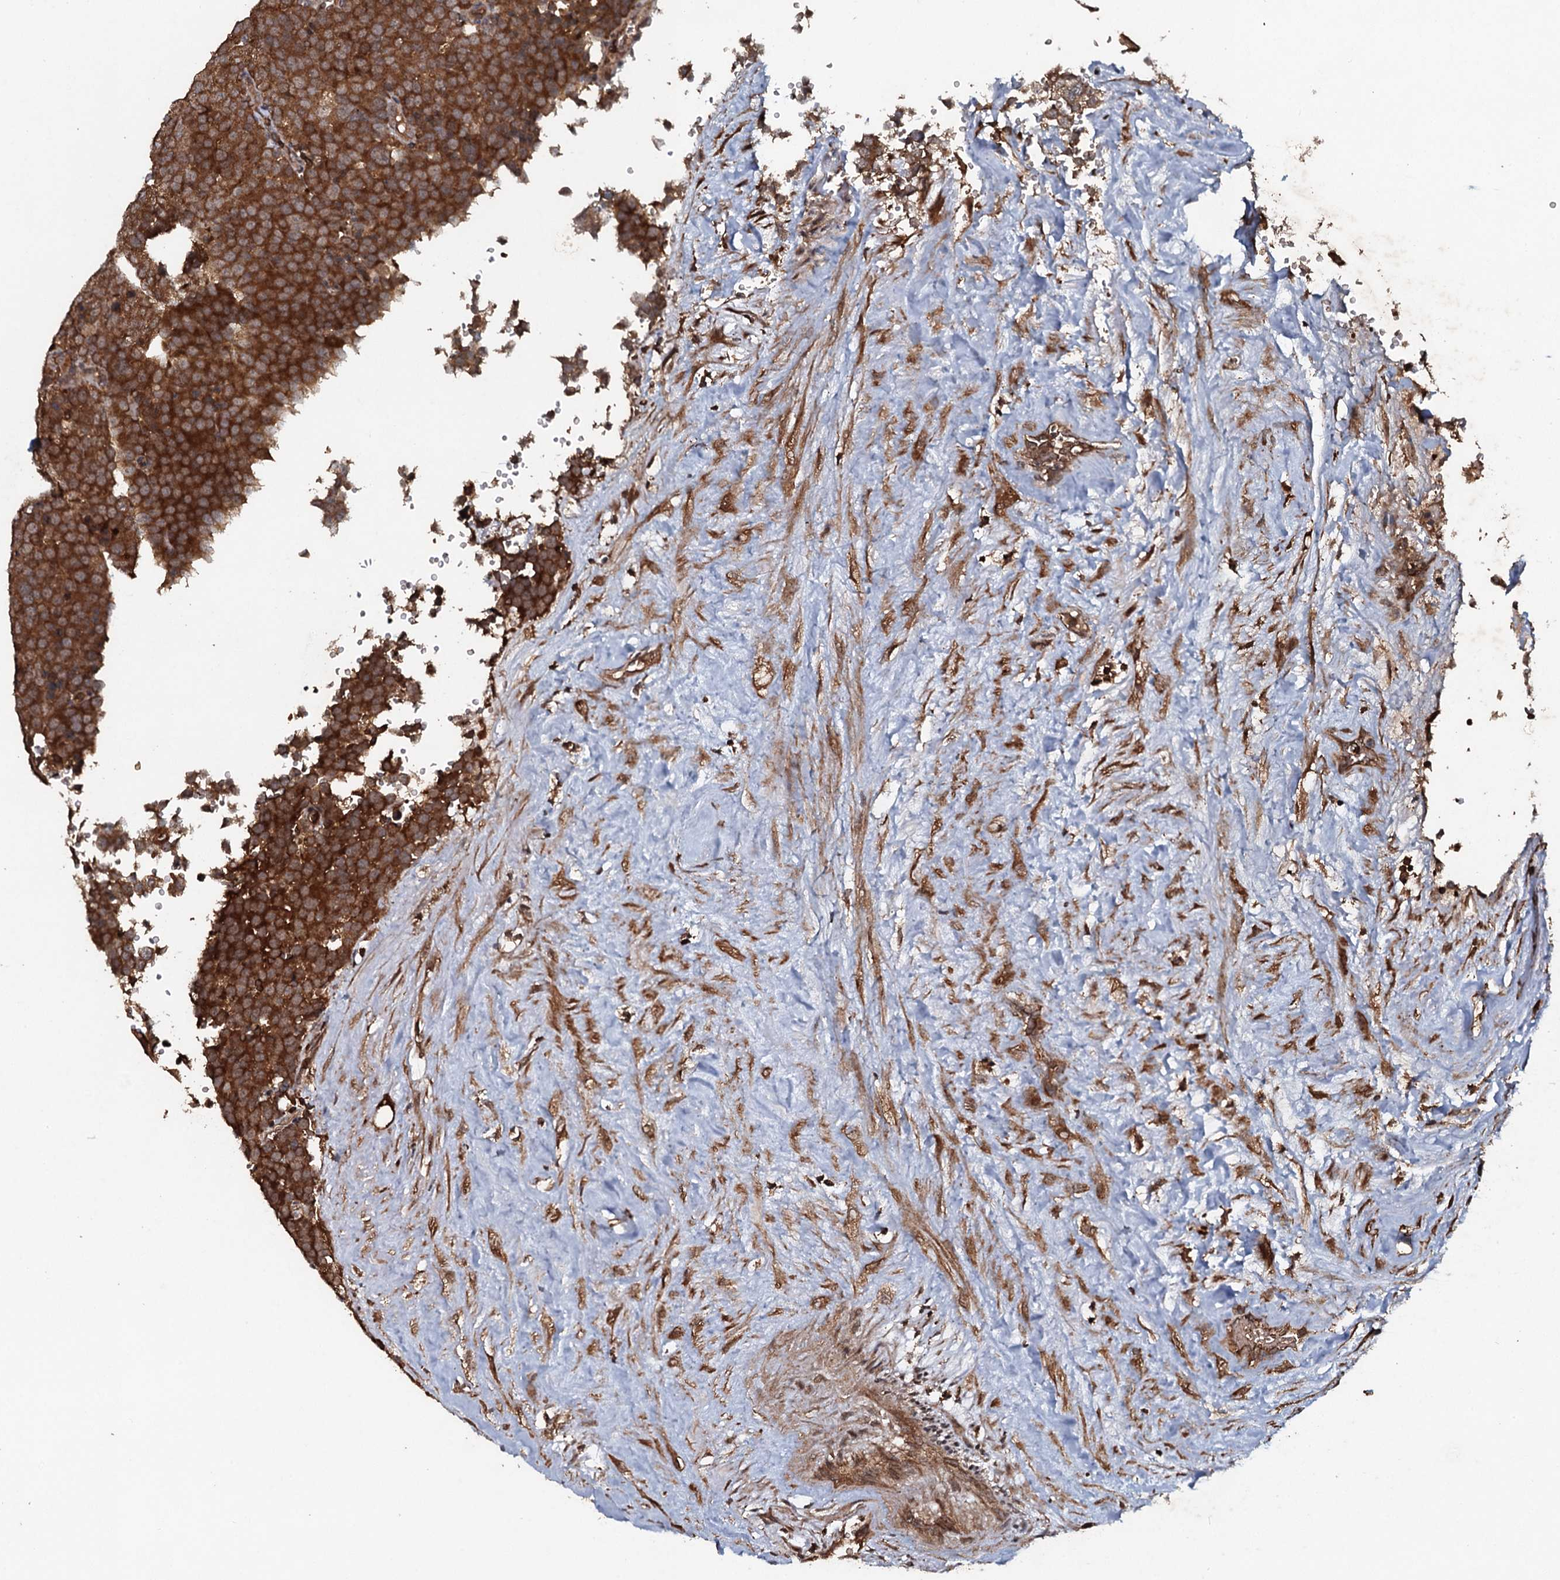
{"staining": {"intensity": "strong", "quantity": ">75%", "location": "cytoplasmic/membranous"}, "tissue": "testis cancer", "cell_type": "Tumor cells", "image_type": "cancer", "snomed": [{"axis": "morphology", "description": "Seminoma, NOS"}, {"axis": "topography", "description": "Testis"}], "caption": "The image displays immunohistochemical staining of testis seminoma. There is strong cytoplasmic/membranous positivity is seen in approximately >75% of tumor cells.", "gene": "ADGRG3", "patient": {"sex": "male", "age": 71}}